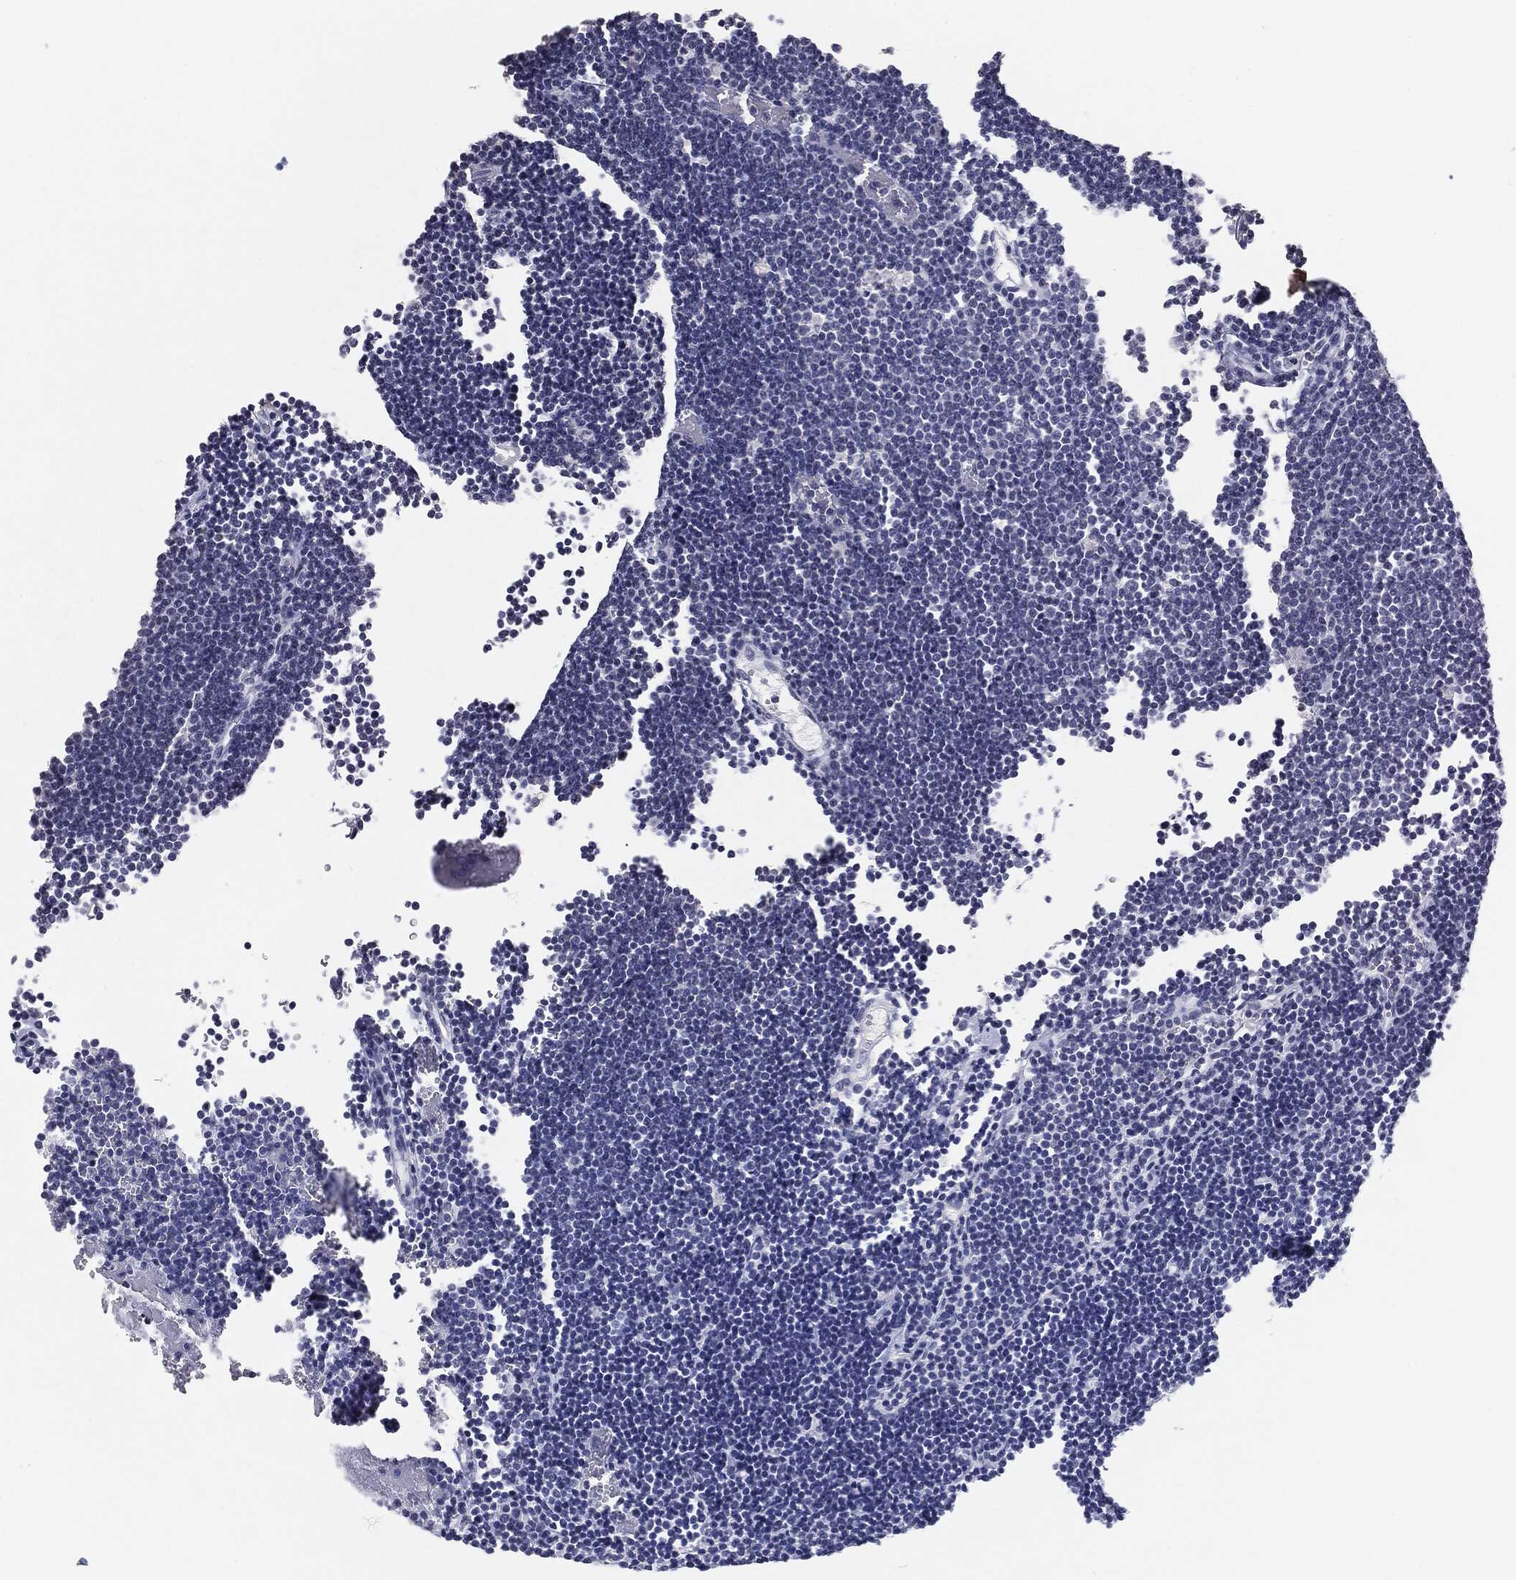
{"staining": {"intensity": "negative", "quantity": "none", "location": "none"}, "tissue": "lymphoma", "cell_type": "Tumor cells", "image_type": "cancer", "snomed": [{"axis": "morphology", "description": "Malignant lymphoma, non-Hodgkin's type, Low grade"}, {"axis": "topography", "description": "Brain"}], "caption": "Immunohistochemistry photomicrograph of lymphoma stained for a protein (brown), which displays no expression in tumor cells.", "gene": "SERPINB4", "patient": {"sex": "female", "age": 66}}